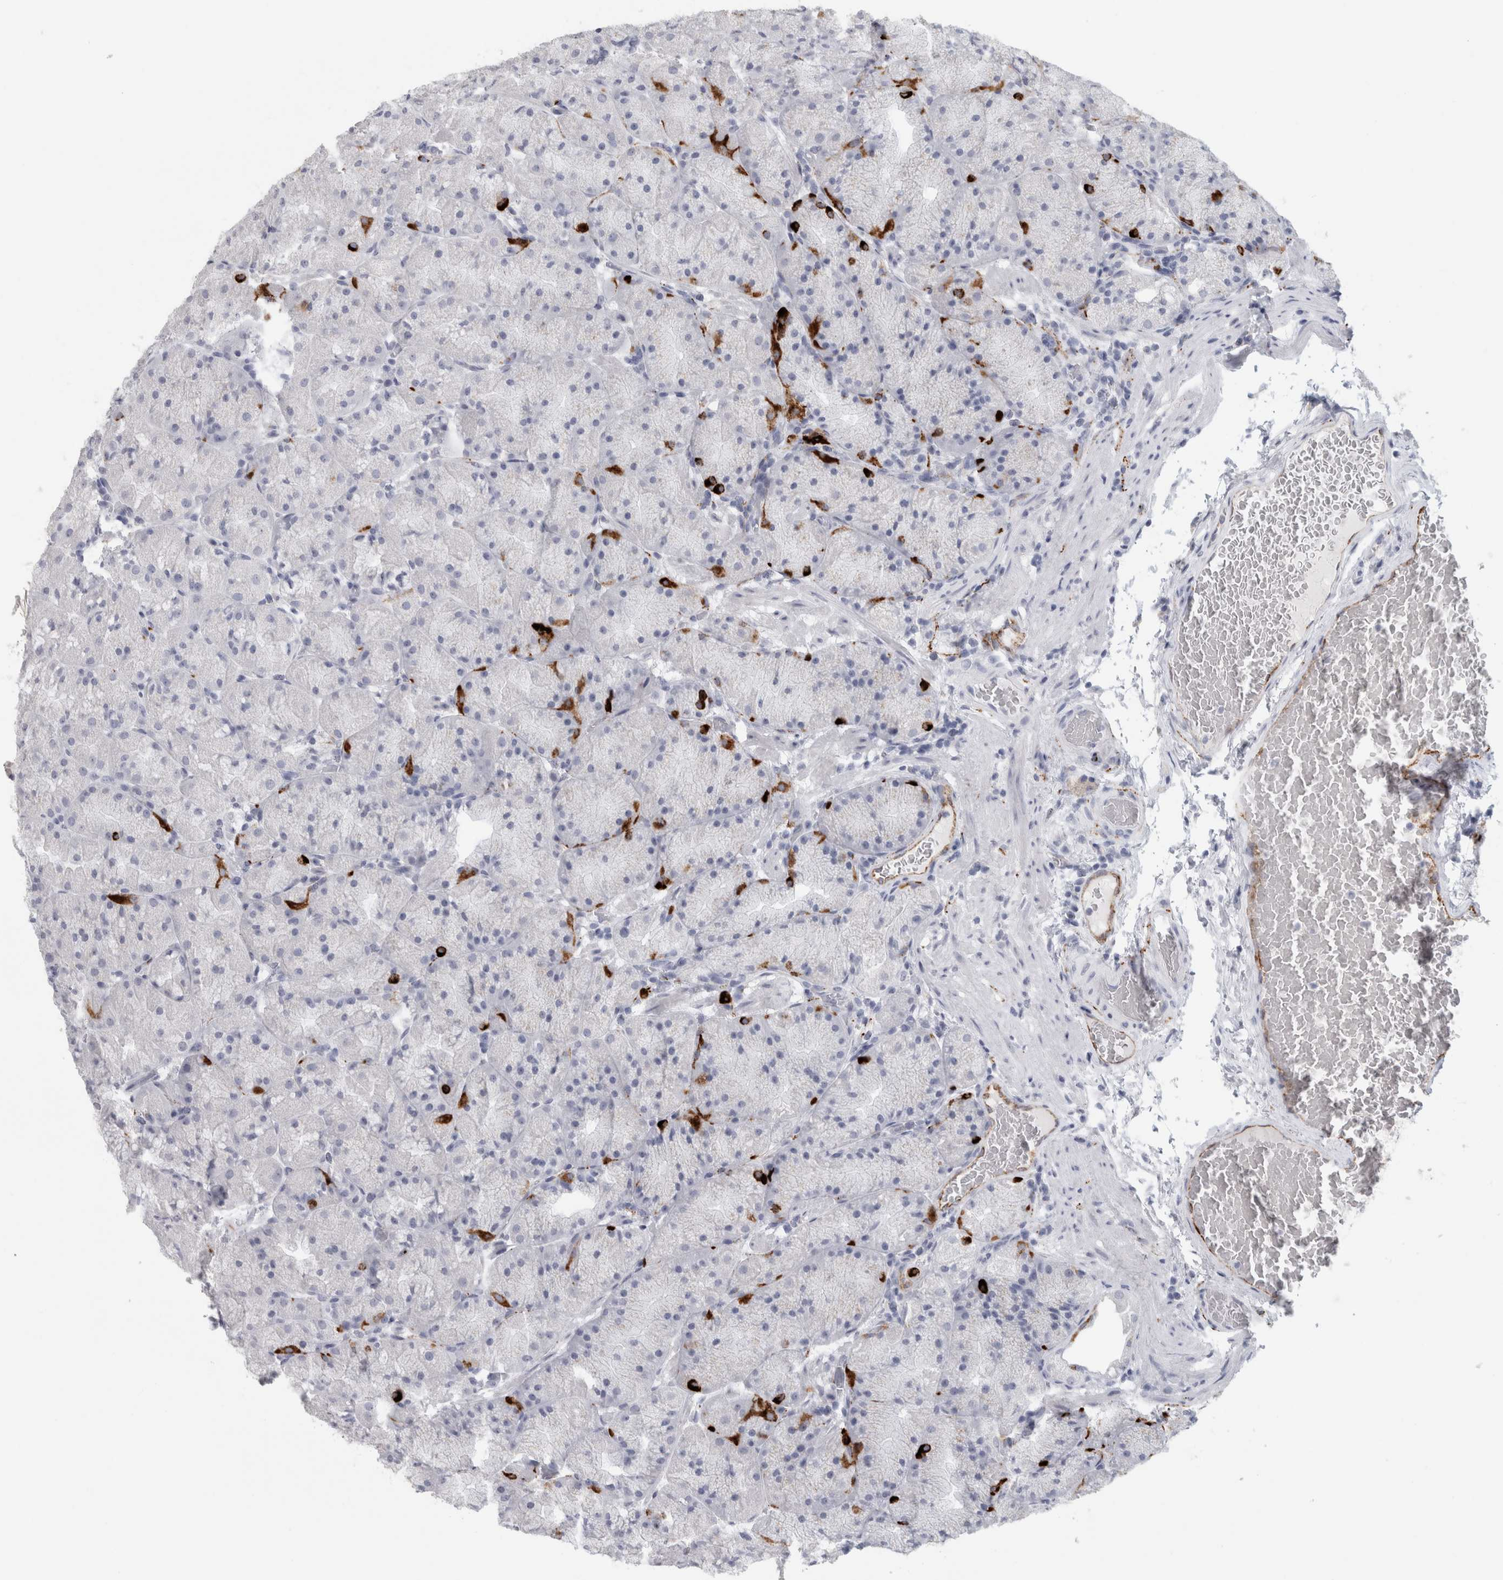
{"staining": {"intensity": "strong", "quantity": "<25%", "location": "cytoplasmic/membranous"}, "tissue": "stomach", "cell_type": "Glandular cells", "image_type": "normal", "snomed": [{"axis": "morphology", "description": "Normal tissue, NOS"}, {"axis": "topography", "description": "Stomach, upper"}, {"axis": "topography", "description": "Stomach"}], "caption": "This photomicrograph demonstrates IHC staining of normal human stomach, with medium strong cytoplasmic/membranous staining in about <25% of glandular cells.", "gene": "CPE", "patient": {"sex": "male", "age": 48}}